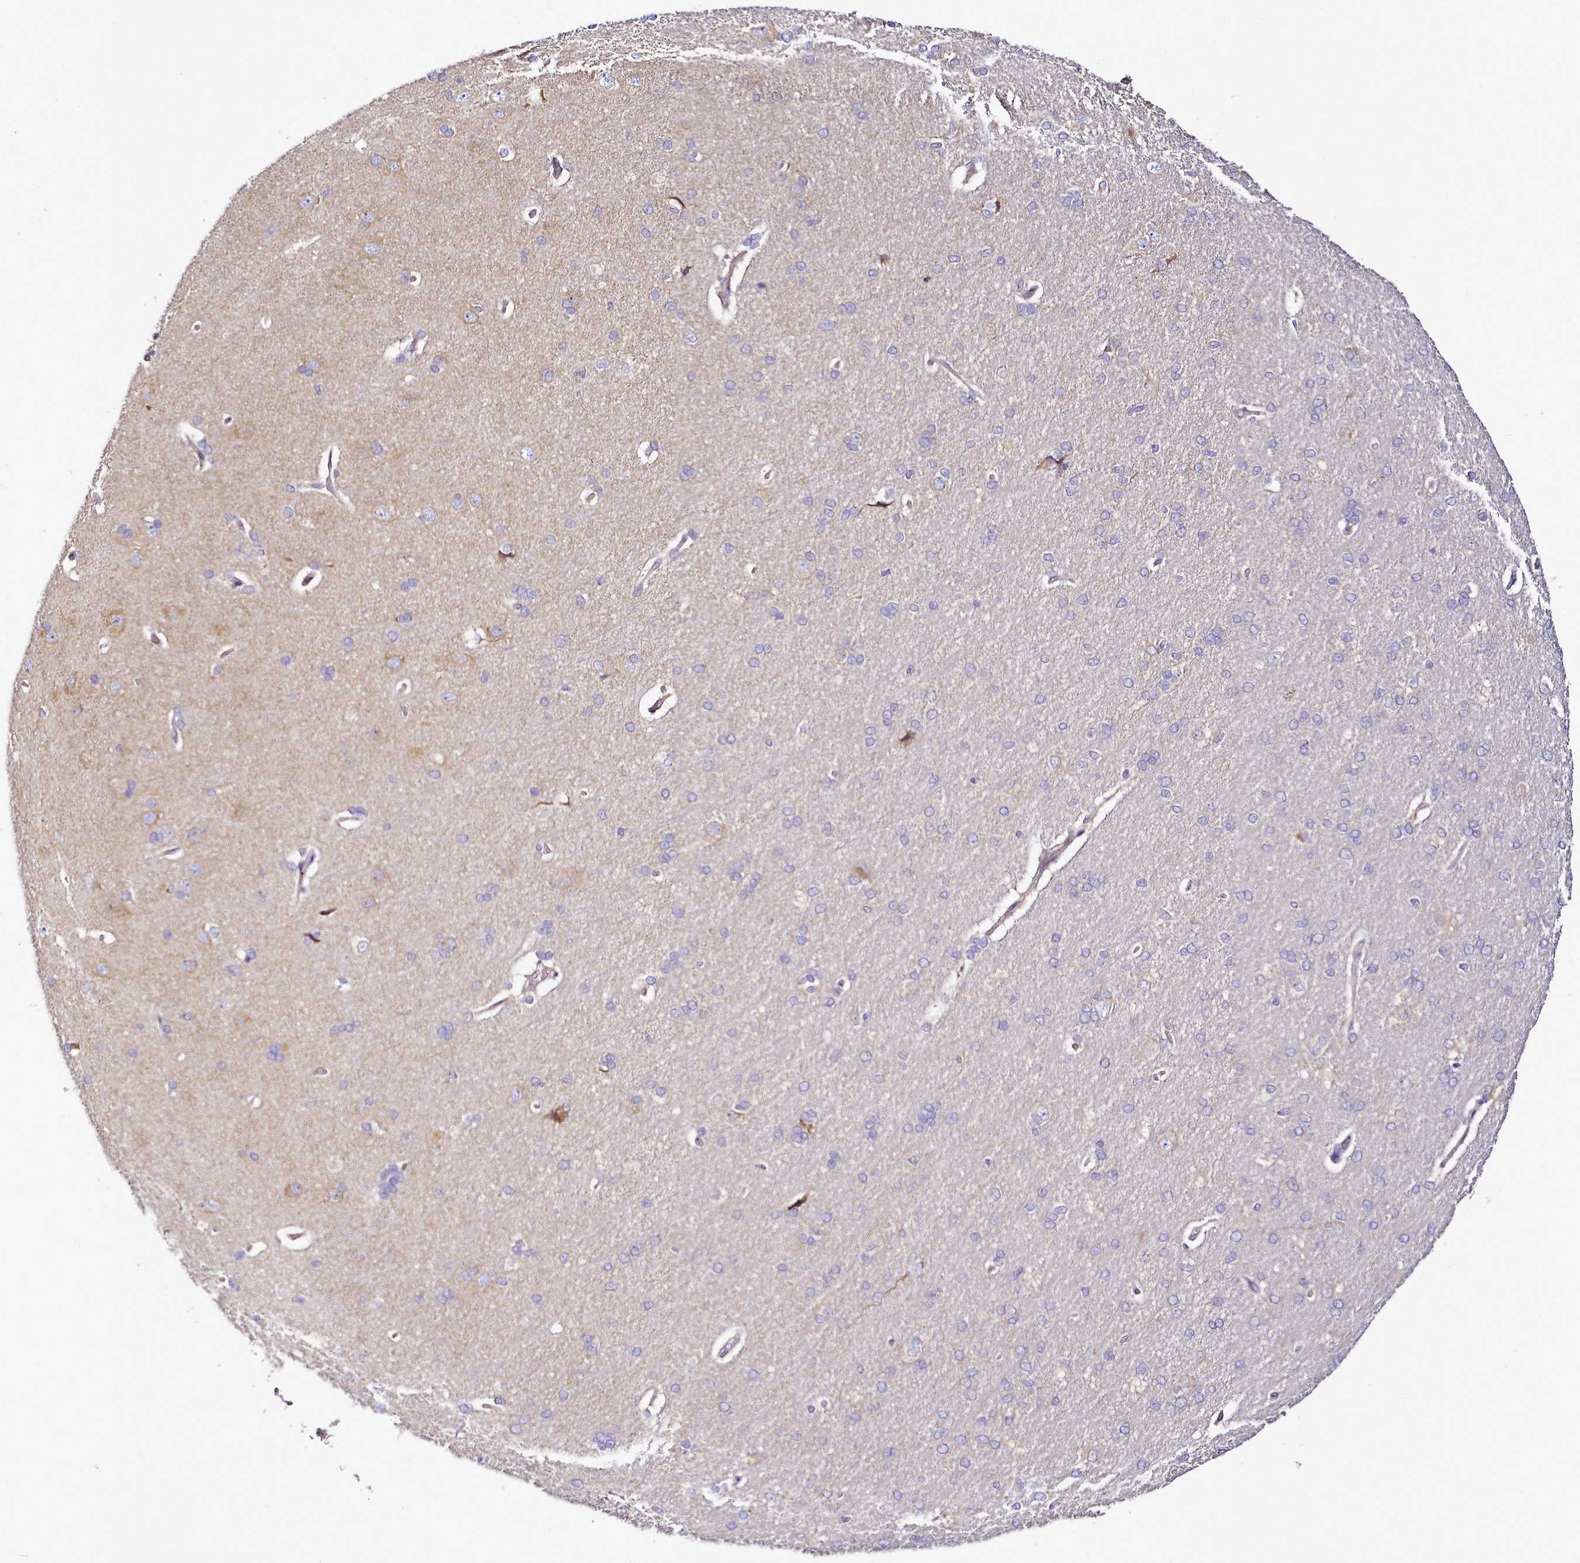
{"staining": {"intensity": "moderate", "quantity": ">75%", "location": "cytoplasmic/membranous"}, "tissue": "cerebral cortex", "cell_type": "Endothelial cells", "image_type": "normal", "snomed": [{"axis": "morphology", "description": "Normal tissue, NOS"}, {"axis": "topography", "description": "Cerebral cortex"}], "caption": "This is a photomicrograph of immunohistochemistry (IHC) staining of unremarkable cerebral cortex, which shows moderate expression in the cytoplasmic/membranous of endothelial cells.", "gene": "NBPF10", "patient": {"sex": "male", "age": 62}}